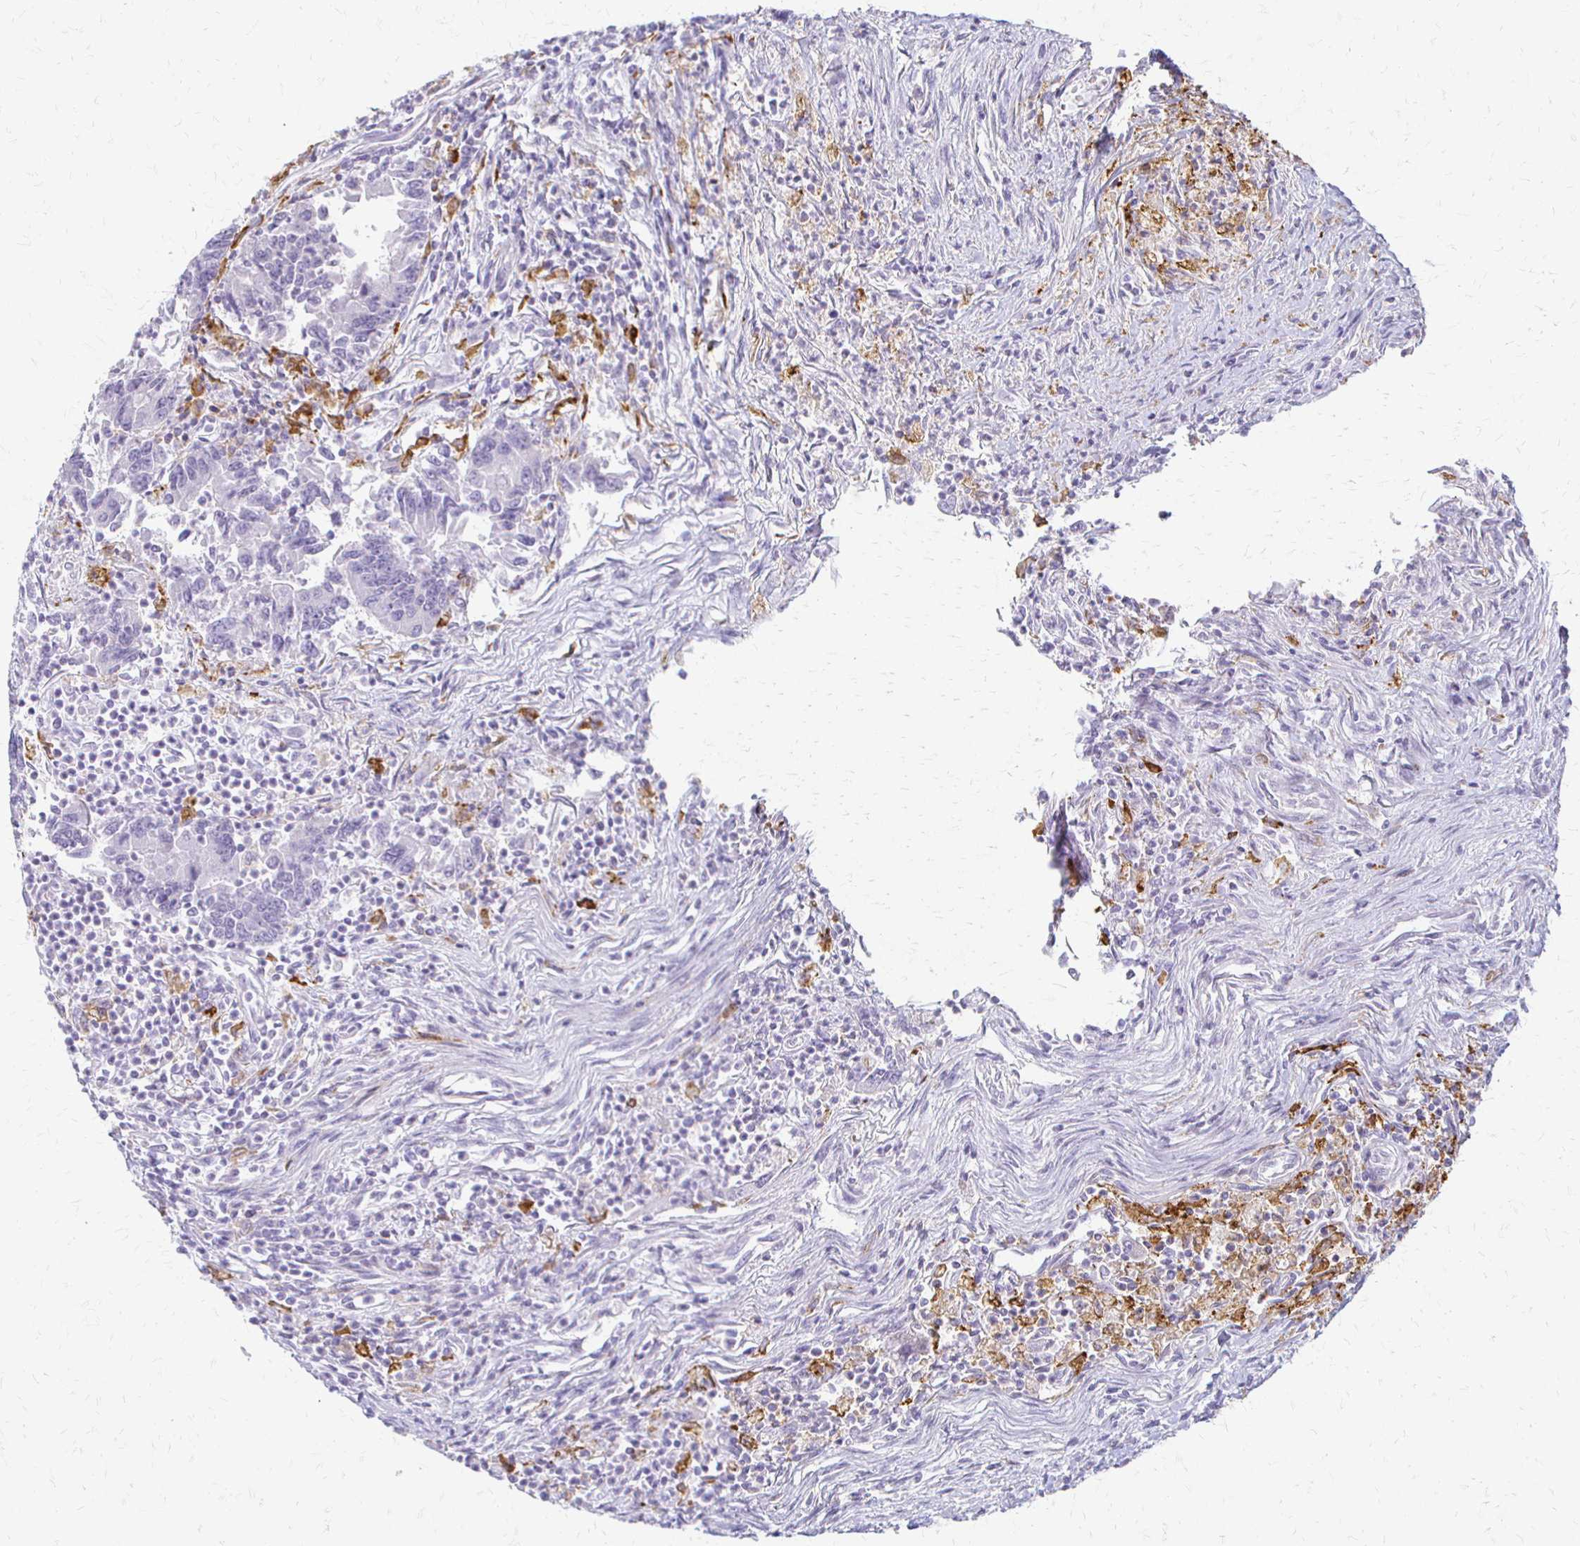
{"staining": {"intensity": "negative", "quantity": "none", "location": "none"}, "tissue": "colorectal cancer", "cell_type": "Tumor cells", "image_type": "cancer", "snomed": [{"axis": "morphology", "description": "Adenocarcinoma, NOS"}, {"axis": "topography", "description": "Colon"}], "caption": "The photomicrograph reveals no significant staining in tumor cells of adenocarcinoma (colorectal).", "gene": "ACP5", "patient": {"sex": "female", "age": 67}}